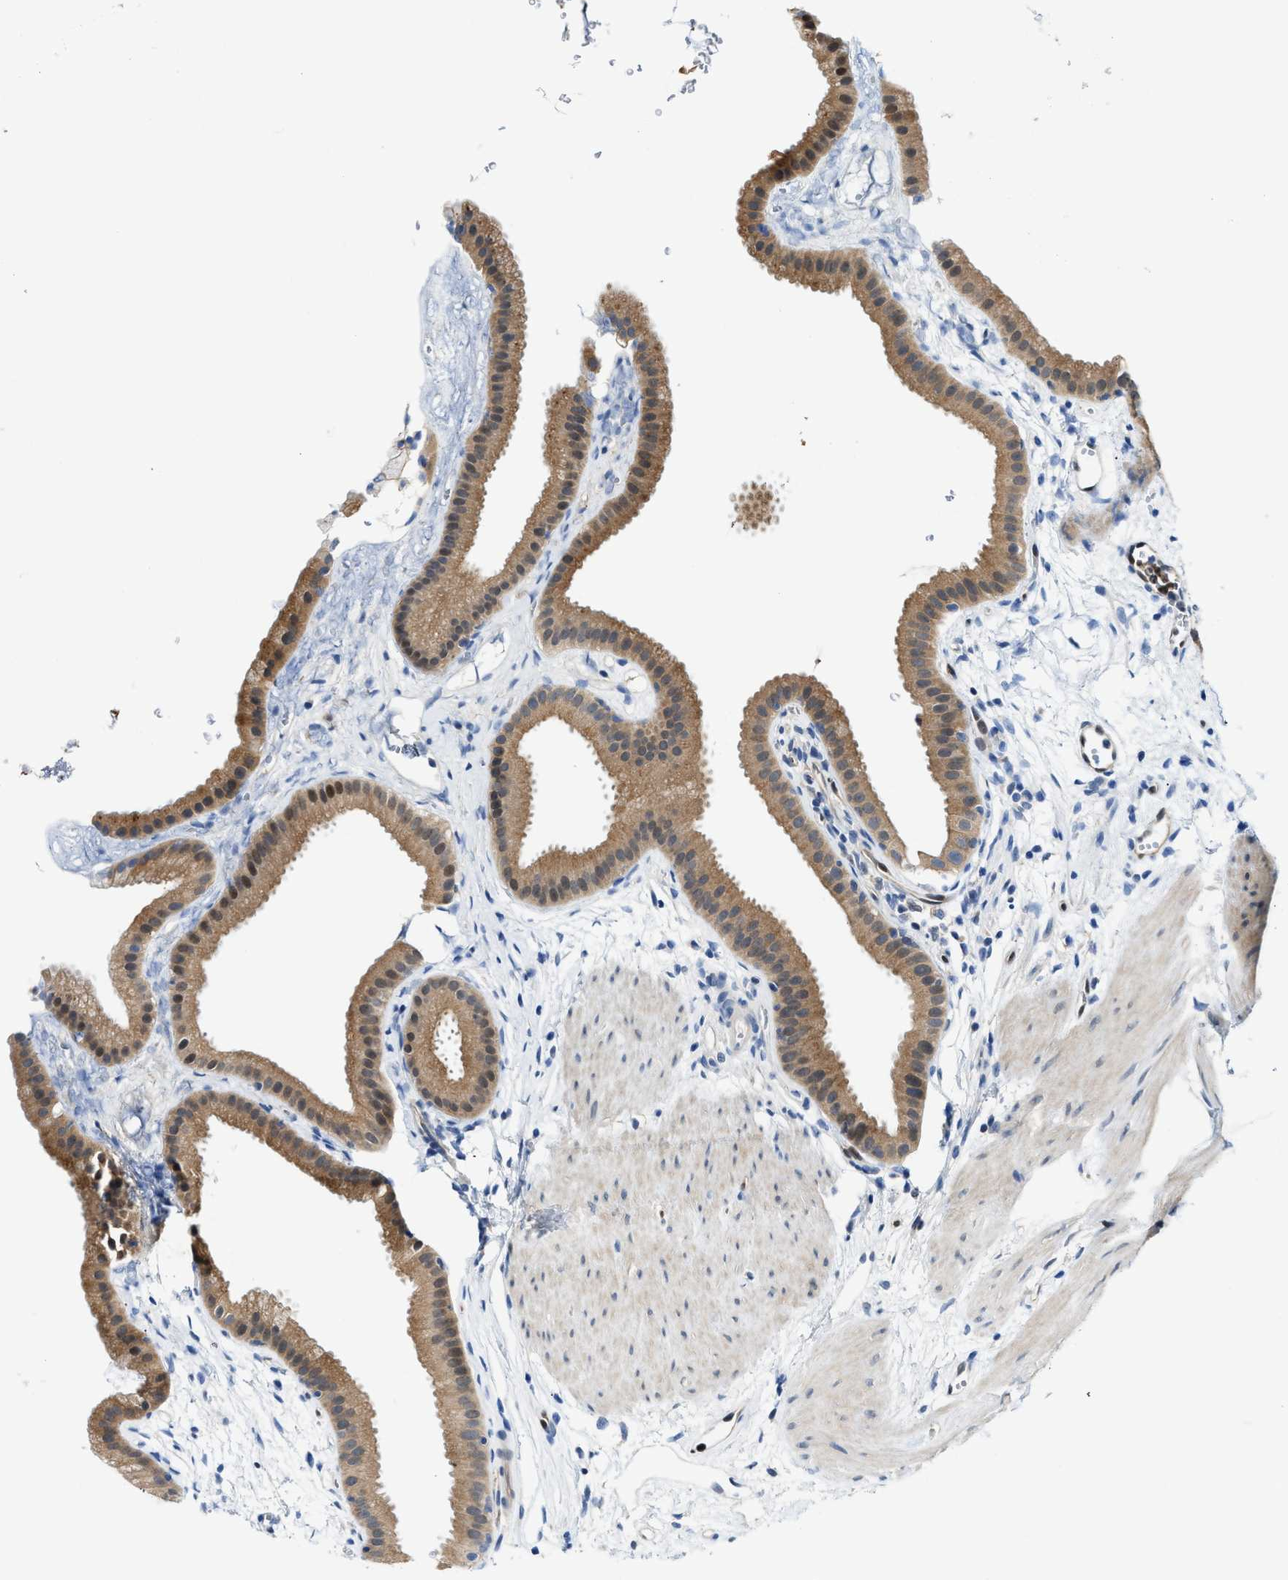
{"staining": {"intensity": "moderate", "quantity": ">75%", "location": "cytoplasmic/membranous,nuclear"}, "tissue": "gallbladder", "cell_type": "Glandular cells", "image_type": "normal", "snomed": [{"axis": "morphology", "description": "Normal tissue, NOS"}, {"axis": "topography", "description": "Gallbladder"}], "caption": "This is an image of immunohistochemistry staining of normal gallbladder, which shows moderate positivity in the cytoplasmic/membranous,nuclear of glandular cells.", "gene": "LTA4H", "patient": {"sex": "female", "age": 64}}